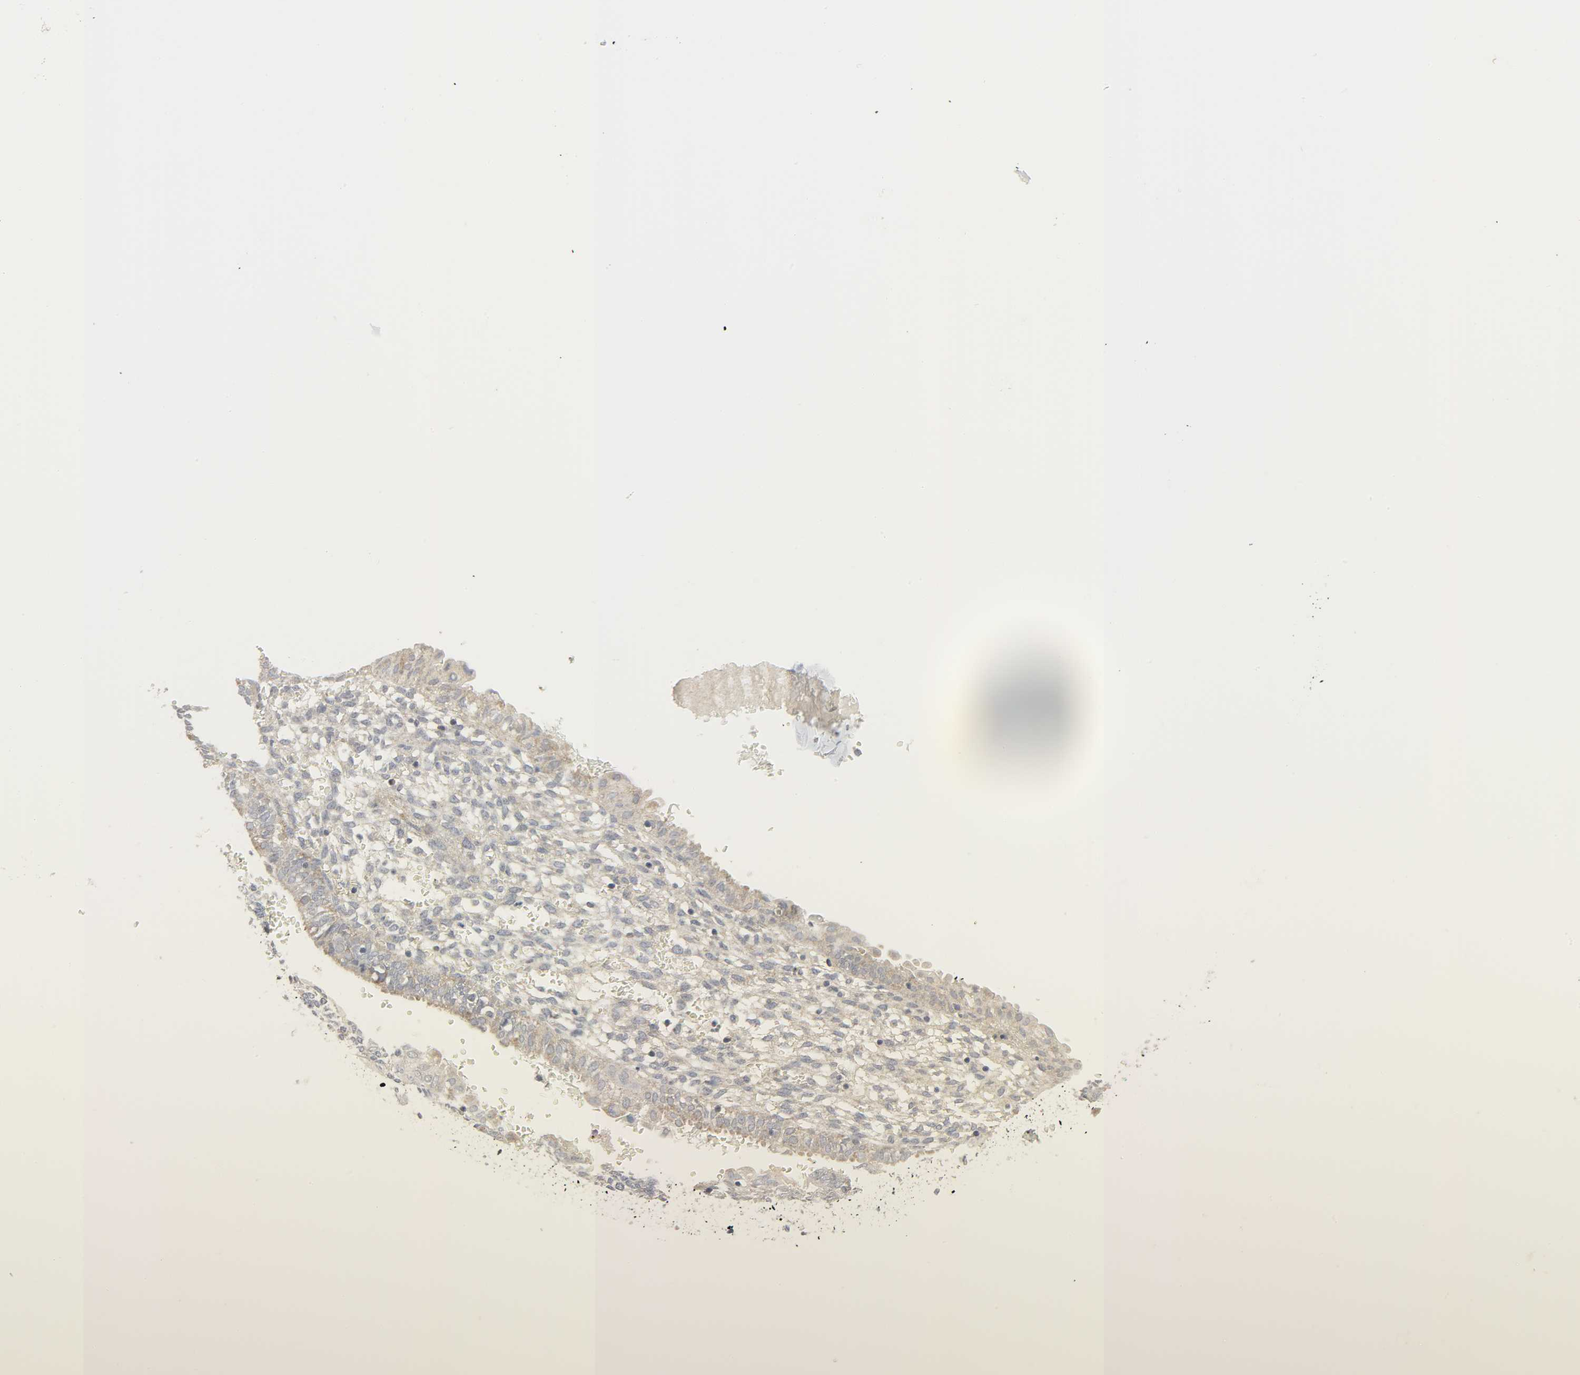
{"staining": {"intensity": "weak", "quantity": "25%-75%", "location": "cytoplasmic/membranous"}, "tissue": "endometrium", "cell_type": "Cells in endometrial stroma", "image_type": "normal", "snomed": [{"axis": "morphology", "description": "Normal tissue, NOS"}, {"axis": "topography", "description": "Endometrium"}], "caption": "About 25%-75% of cells in endometrial stroma in unremarkable endometrium display weak cytoplasmic/membranous protein positivity as visualized by brown immunohistochemical staining.", "gene": "CLIP1", "patient": {"sex": "female", "age": 61}}